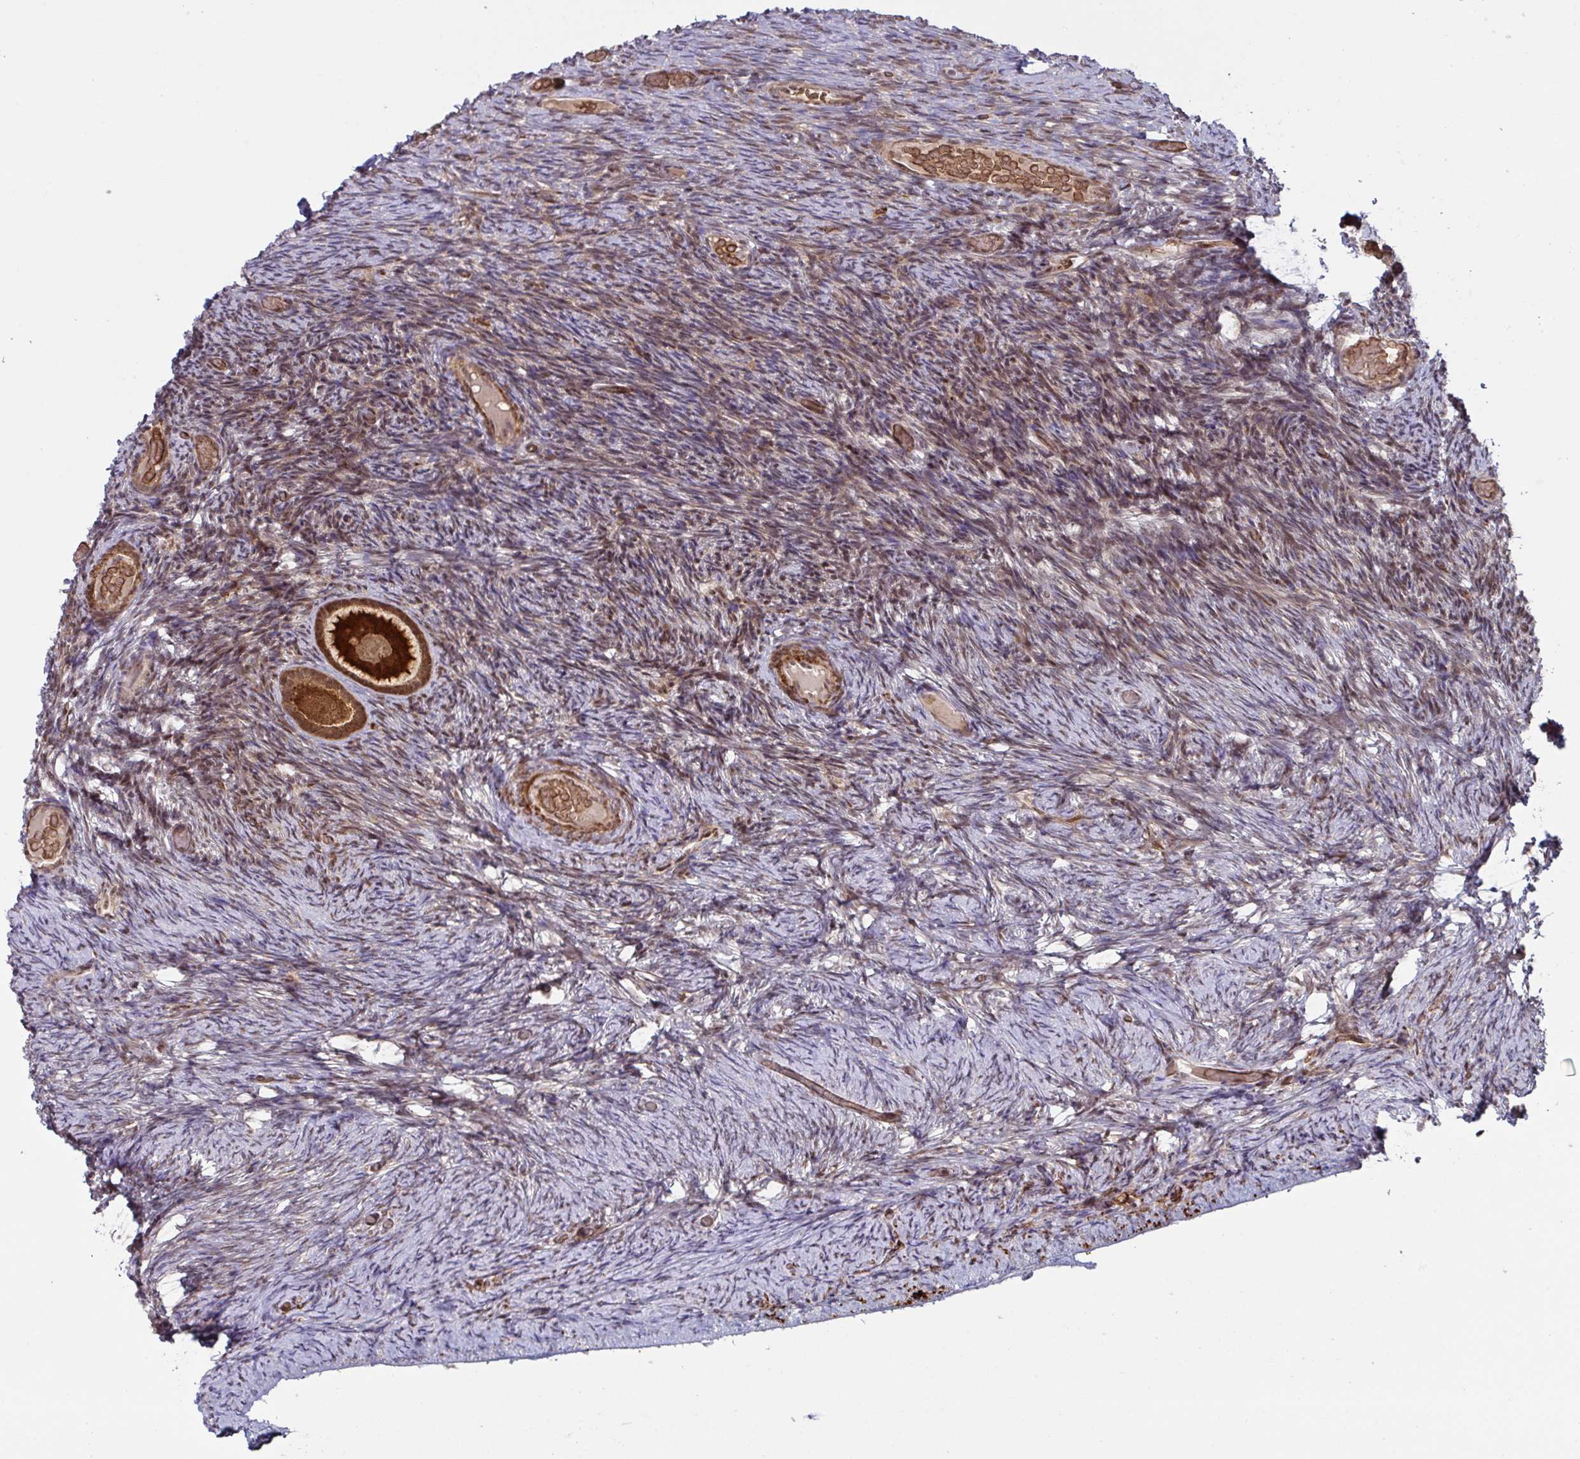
{"staining": {"intensity": "strong", "quantity": ">75%", "location": "cytoplasmic/membranous"}, "tissue": "ovary", "cell_type": "Follicle cells", "image_type": "normal", "snomed": [{"axis": "morphology", "description": "Normal tissue, NOS"}, {"axis": "topography", "description": "Ovary"}], "caption": "This photomicrograph reveals IHC staining of benign human ovary, with high strong cytoplasmic/membranous expression in about >75% of follicle cells.", "gene": "NLRP13", "patient": {"sex": "female", "age": 34}}